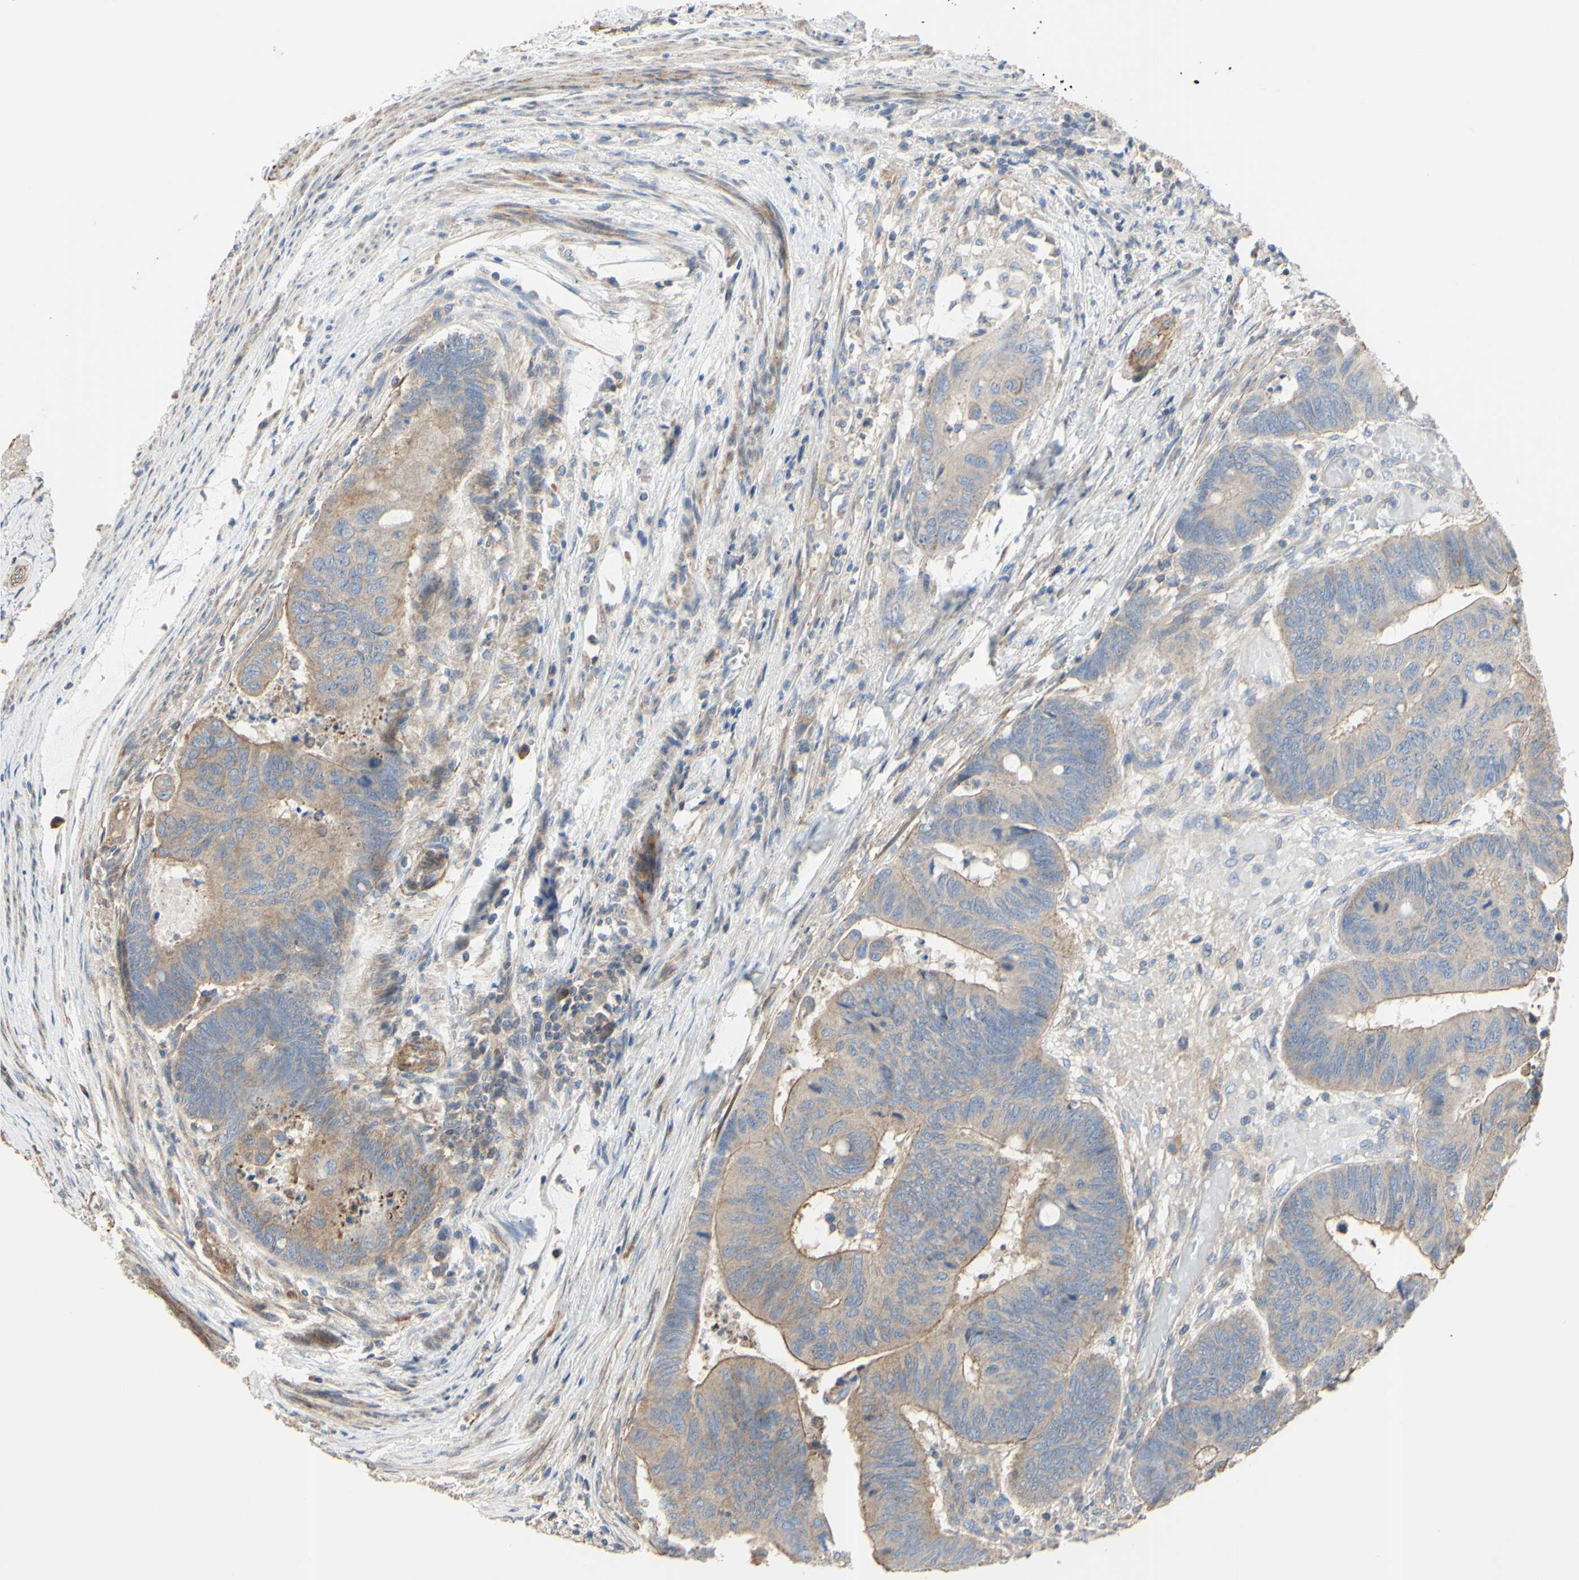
{"staining": {"intensity": "moderate", "quantity": ">75%", "location": "cytoplasmic/membranous"}, "tissue": "colorectal cancer", "cell_type": "Tumor cells", "image_type": "cancer", "snomed": [{"axis": "morphology", "description": "Normal tissue, NOS"}, {"axis": "morphology", "description": "Adenocarcinoma, NOS"}, {"axis": "topography", "description": "Rectum"}, {"axis": "topography", "description": "Peripheral nerve tissue"}], "caption": "Colorectal cancer (adenocarcinoma) tissue demonstrates moderate cytoplasmic/membranous expression in about >75% of tumor cells, visualized by immunohistochemistry. (Stains: DAB in brown, nuclei in blue, Microscopy: brightfield microscopy at high magnification).", "gene": "BECN1", "patient": {"sex": "male", "age": 92}}